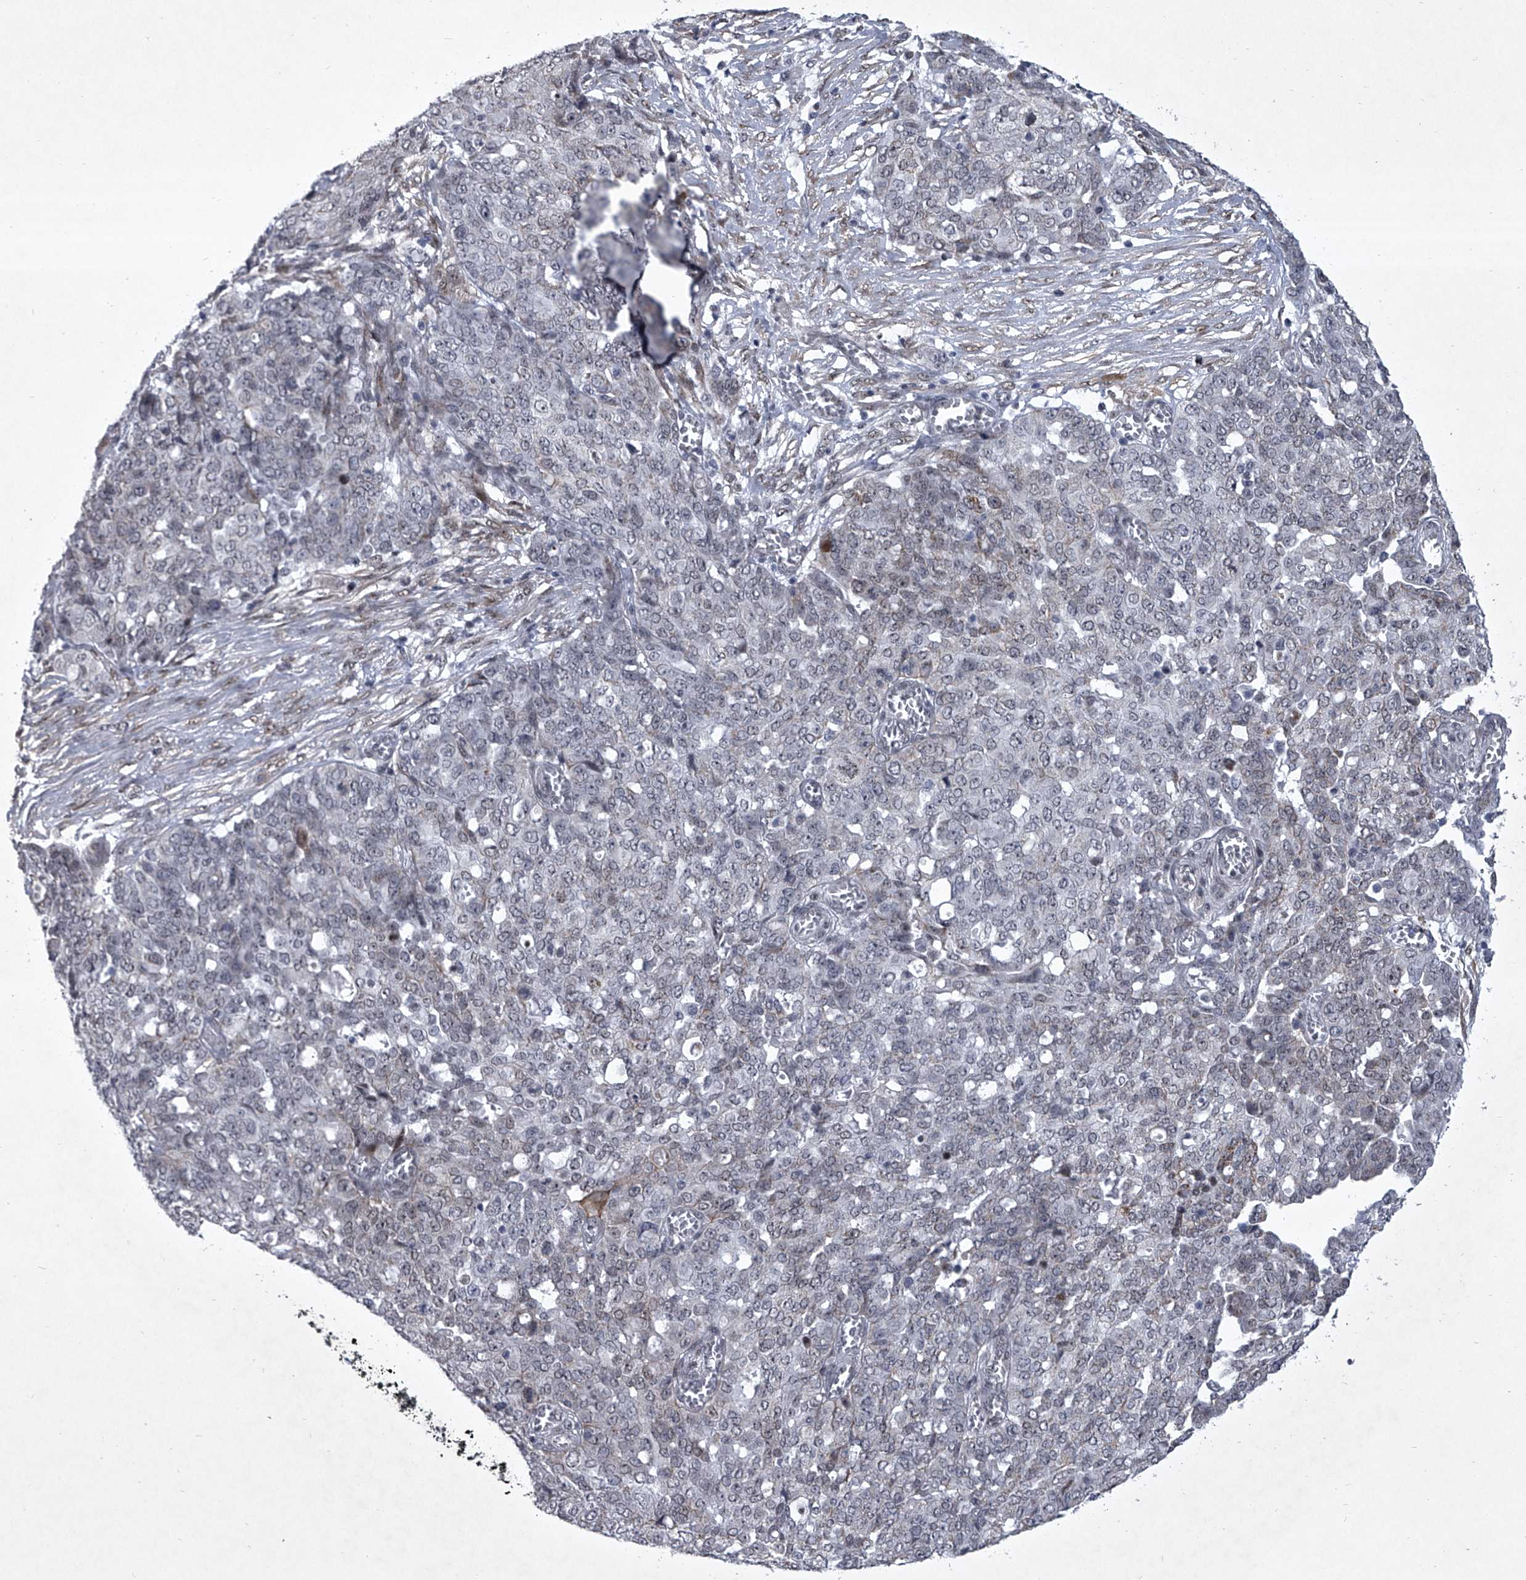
{"staining": {"intensity": "negative", "quantity": "none", "location": "none"}, "tissue": "ovarian cancer", "cell_type": "Tumor cells", "image_type": "cancer", "snomed": [{"axis": "morphology", "description": "Cystadenocarcinoma, serous, NOS"}, {"axis": "topography", "description": "Soft tissue"}, {"axis": "topography", "description": "Ovary"}], "caption": "This is a photomicrograph of immunohistochemistry staining of ovarian cancer, which shows no positivity in tumor cells.", "gene": "MLLT1", "patient": {"sex": "female", "age": 57}}